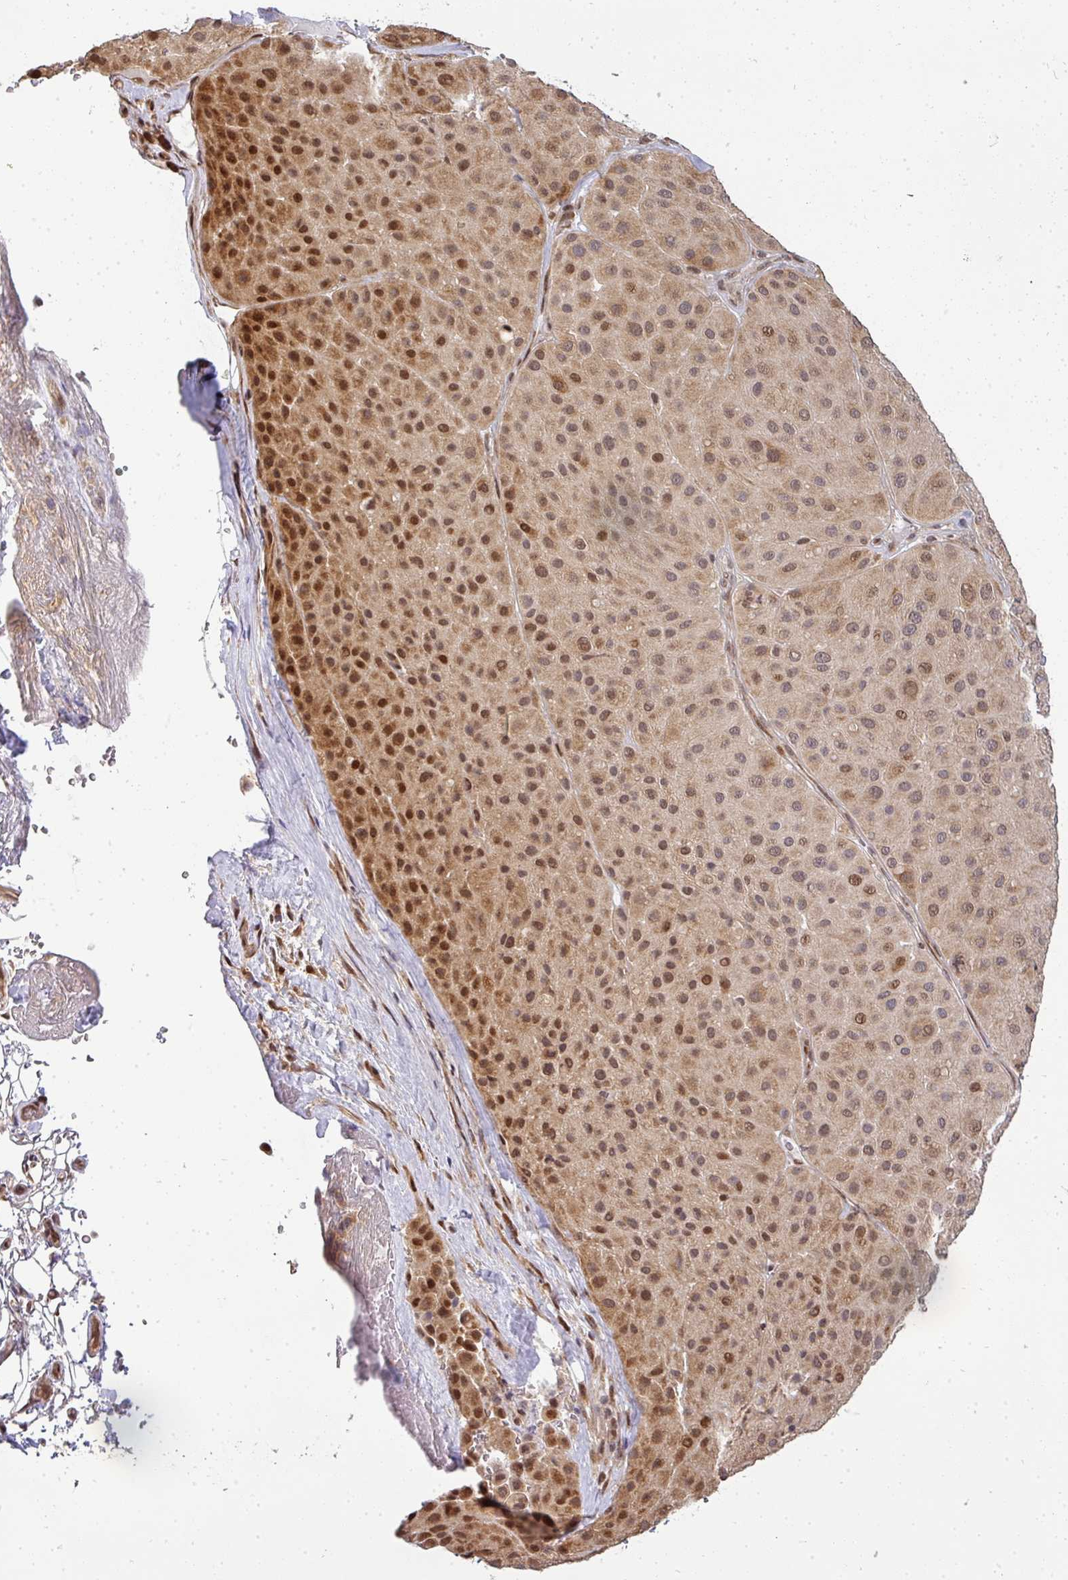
{"staining": {"intensity": "moderate", "quantity": ">75%", "location": "nuclear"}, "tissue": "melanoma", "cell_type": "Tumor cells", "image_type": "cancer", "snomed": [{"axis": "morphology", "description": "Malignant melanoma, Metastatic site"}, {"axis": "topography", "description": "Smooth muscle"}], "caption": "IHC of malignant melanoma (metastatic site) displays medium levels of moderate nuclear positivity in approximately >75% of tumor cells.", "gene": "PATZ1", "patient": {"sex": "male", "age": 41}}